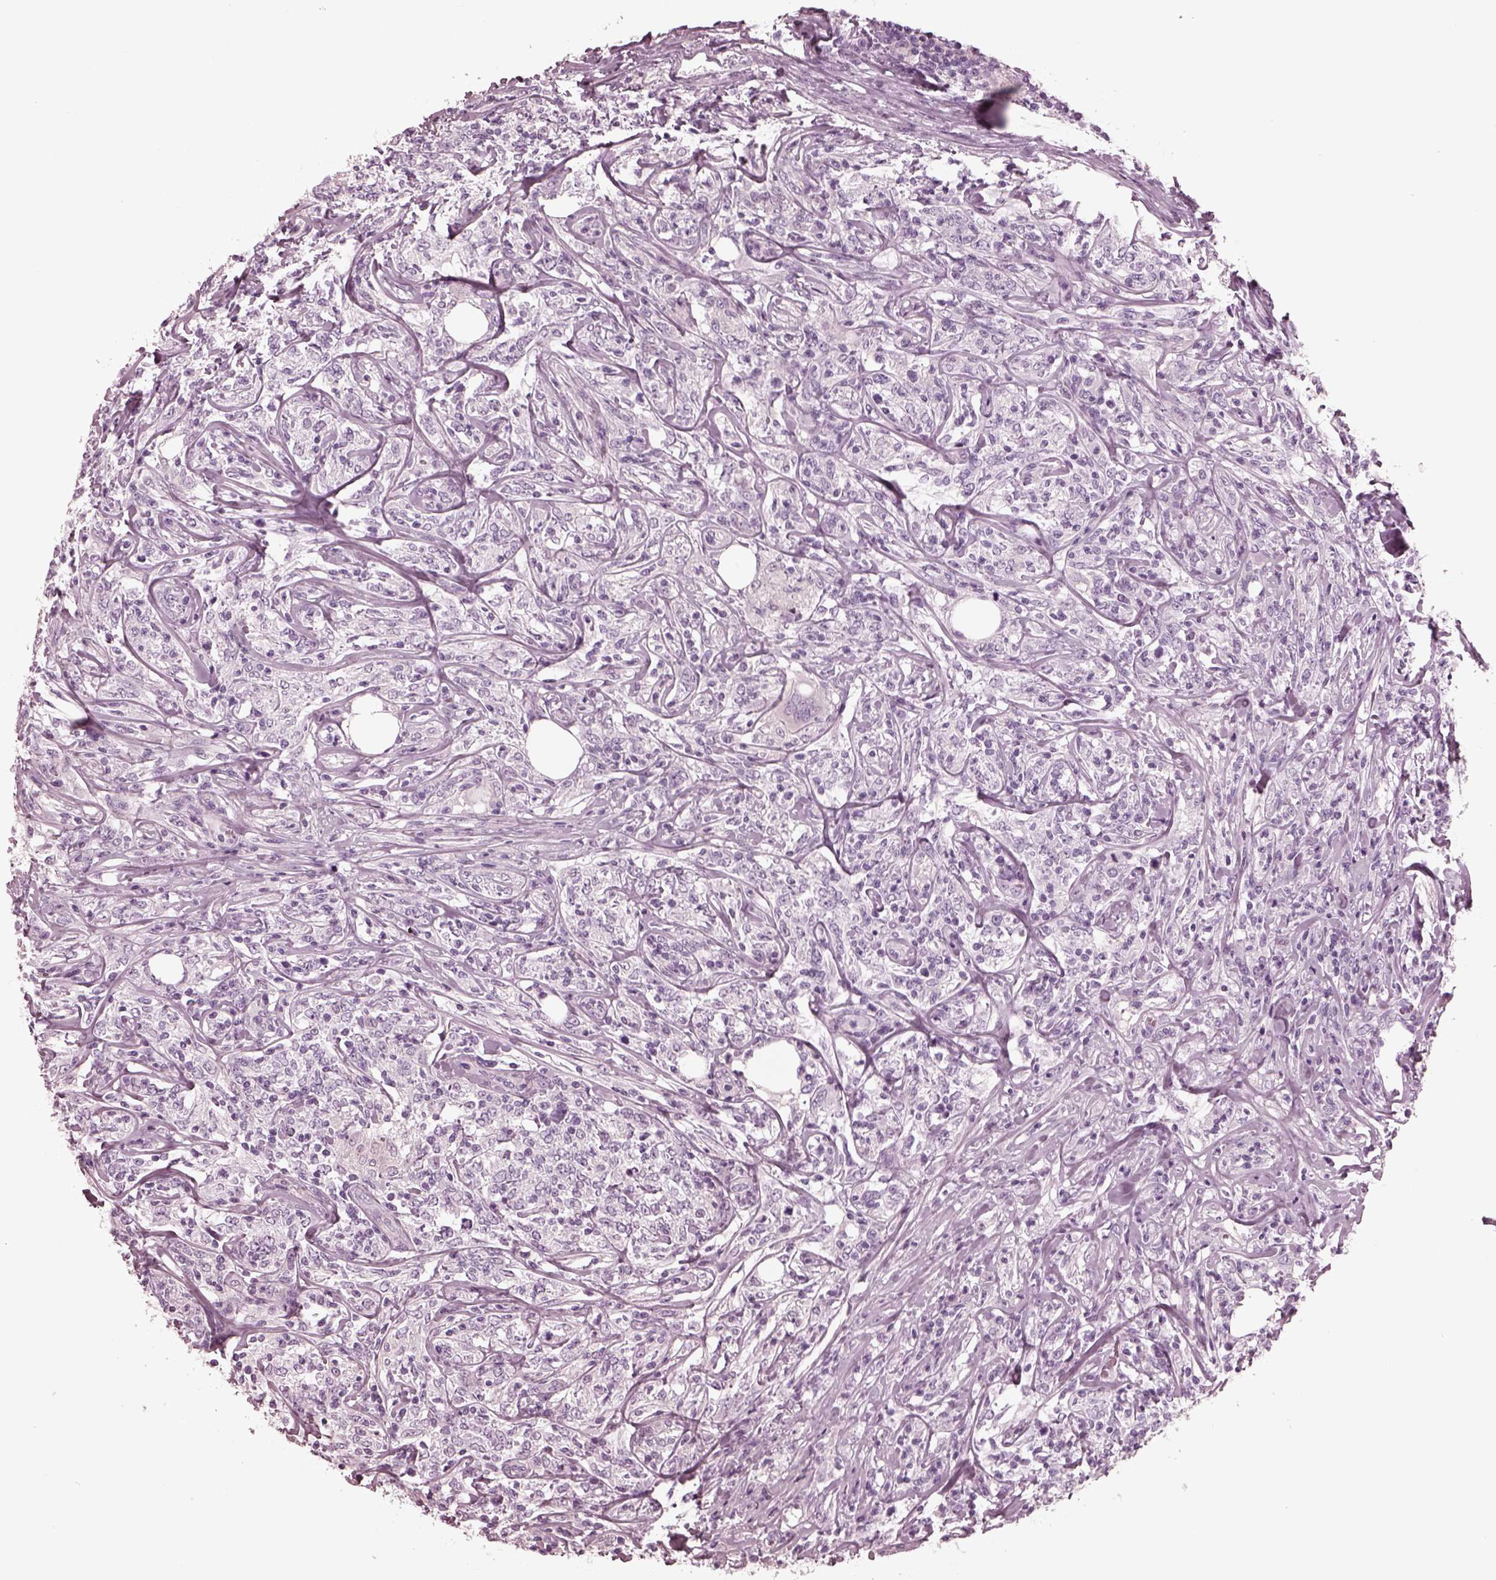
{"staining": {"intensity": "negative", "quantity": "none", "location": "none"}, "tissue": "lymphoma", "cell_type": "Tumor cells", "image_type": "cancer", "snomed": [{"axis": "morphology", "description": "Malignant lymphoma, non-Hodgkin's type, High grade"}, {"axis": "topography", "description": "Lymph node"}], "caption": "The immunohistochemistry (IHC) histopathology image has no significant expression in tumor cells of lymphoma tissue.", "gene": "GRM6", "patient": {"sex": "female", "age": 84}}